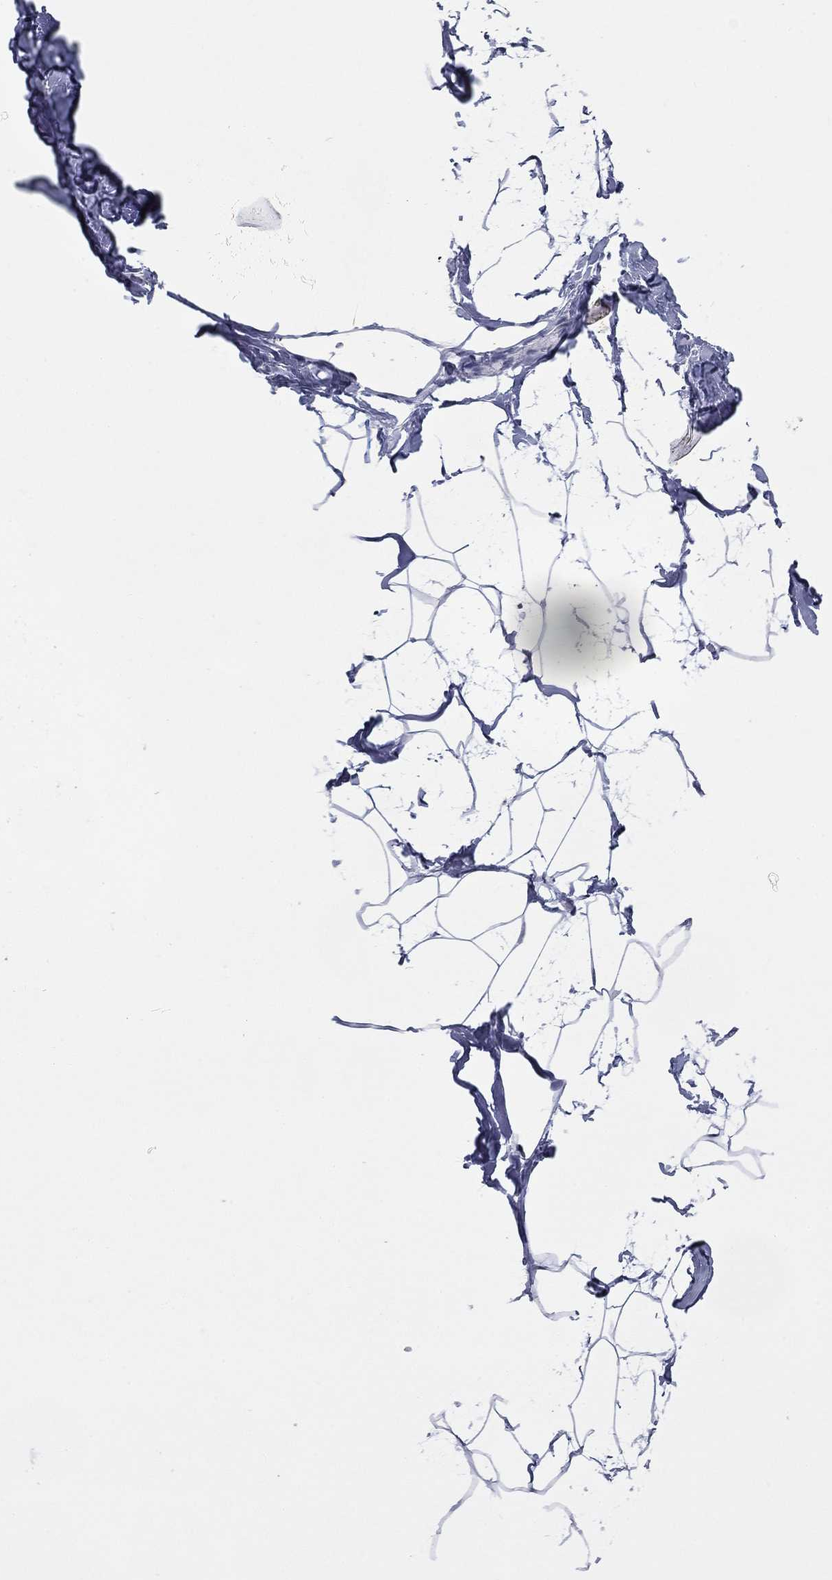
{"staining": {"intensity": "negative", "quantity": "none", "location": "none"}, "tissue": "breast", "cell_type": "Adipocytes", "image_type": "normal", "snomed": [{"axis": "morphology", "description": "Normal tissue, NOS"}, {"axis": "topography", "description": "Breast"}], "caption": "An IHC histopathology image of benign breast is shown. There is no staining in adipocytes of breast.", "gene": "CCDC144A", "patient": {"sex": "female", "age": 32}}